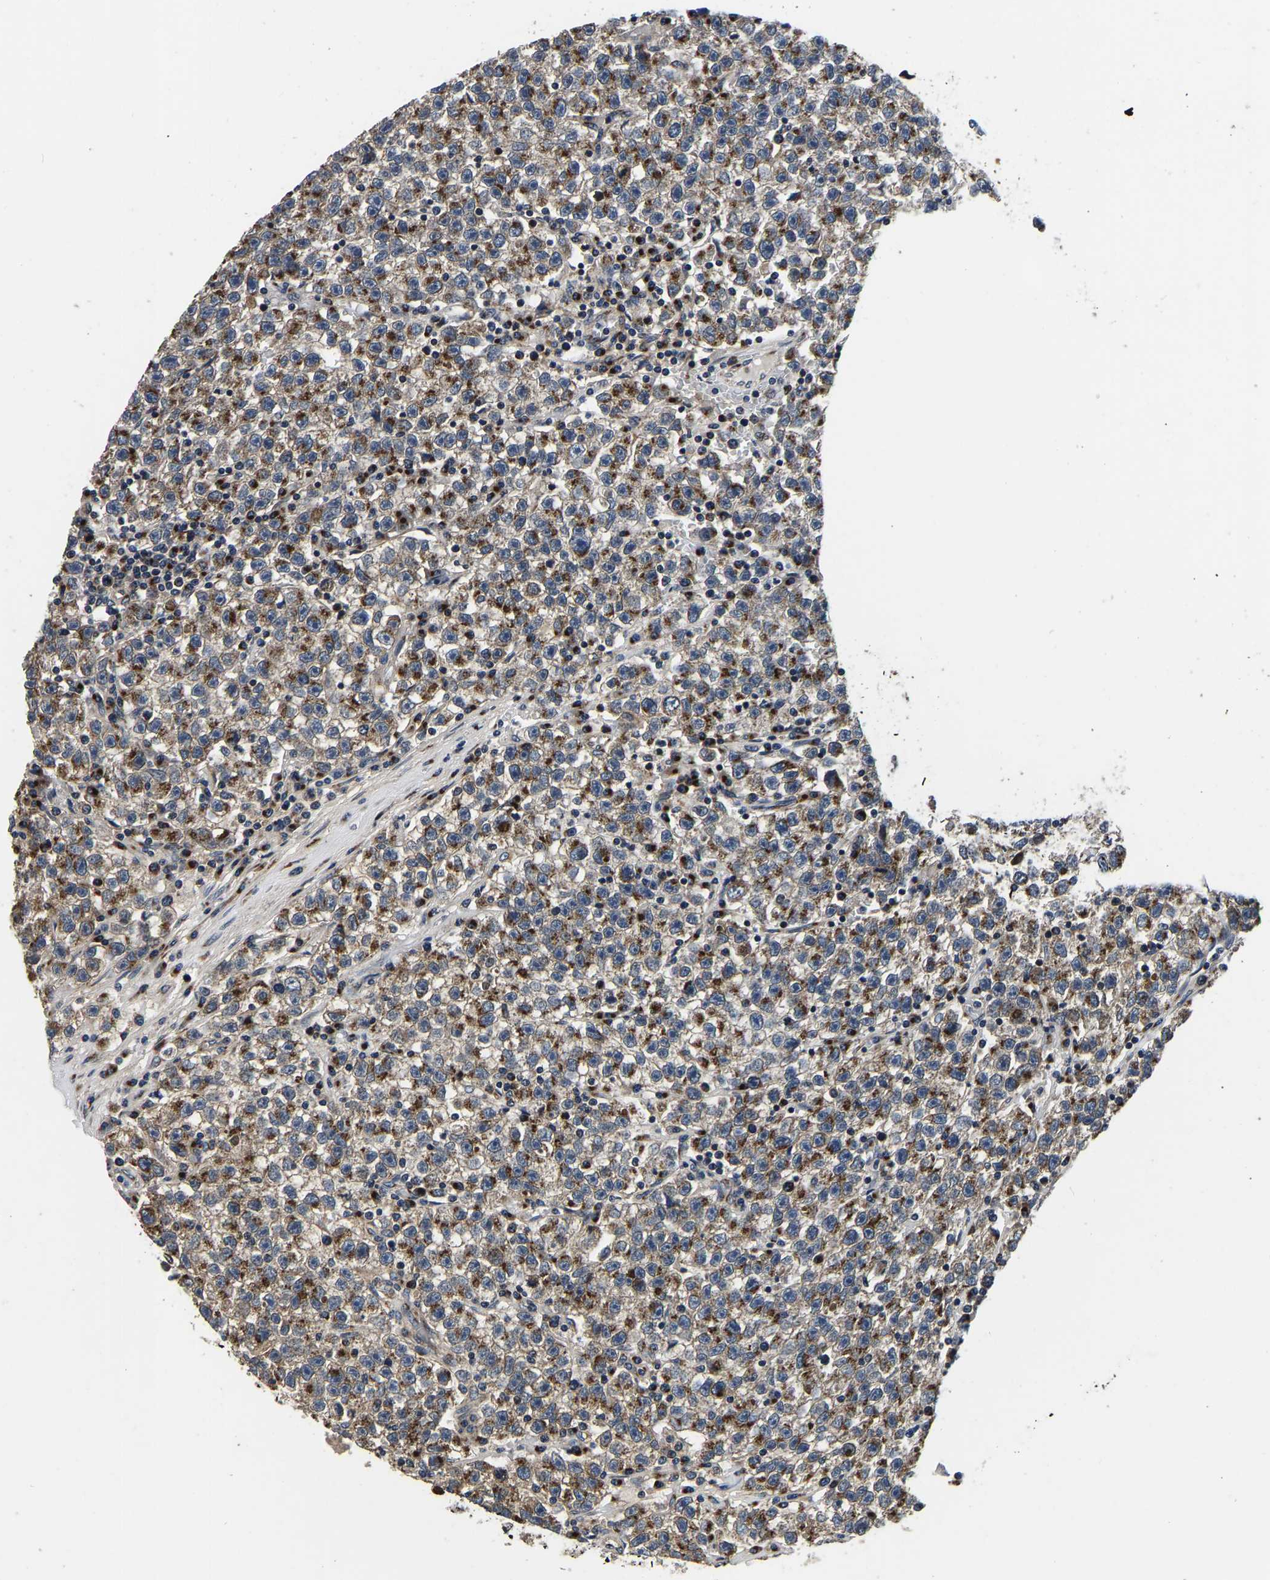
{"staining": {"intensity": "strong", "quantity": ">75%", "location": "cytoplasmic/membranous"}, "tissue": "testis cancer", "cell_type": "Tumor cells", "image_type": "cancer", "snomed": [{"axis": "morphology", "description": "Seminoma, NOS"}, {"axis": "topography", "description": "Testis"}], "caption": "The photomicrograph reveals a brown stain indicating the presence of a protein in the cytoplasmic/membranous of tumor cells in seminoma (testis). (DAB = brown stain, brightfield microscopy at high magnification).", "gene": "RABAC1", "patient": {"sex": "male", "age": 22}}